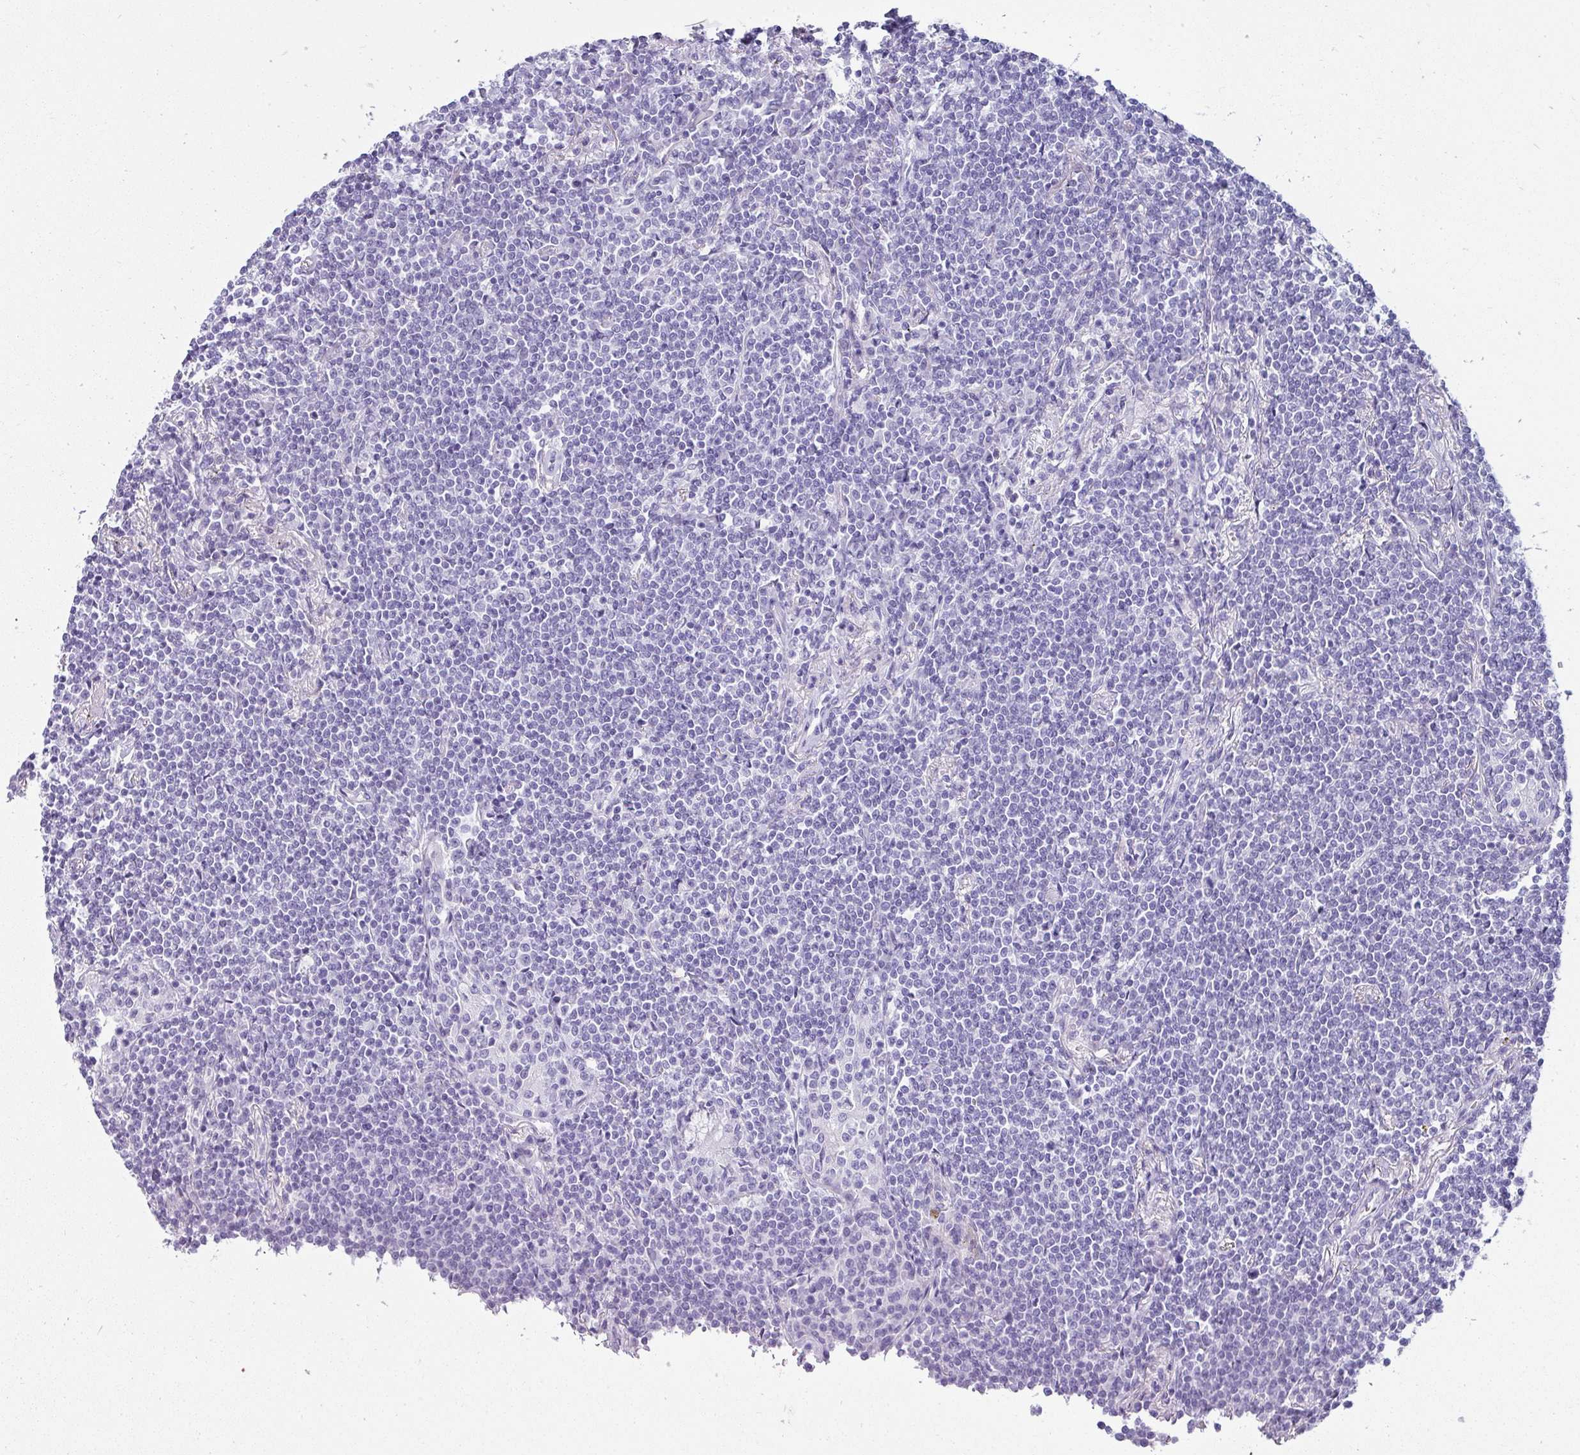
{"staining": {"intensity": "negative", "quantity": "none", "location": "none"}, "tissue": "lymphoma", "cell_type": "Tumor cells", "image_type": "cancer", "snomed": [{"axis": "morphology", "description": "Malignant lymphoma, non-Hodgkin's type, Low grade"}, {"axis": "topography", "description": "Lung"}], "caption": "IHC of low-grade malignant lymphoma, non-Hodgkin's type reveals no positivity in tumor cells. (DAB IHC, high magnification).", "gene": "VCY1B", "patient": {"sex": "female", "age": 71}}